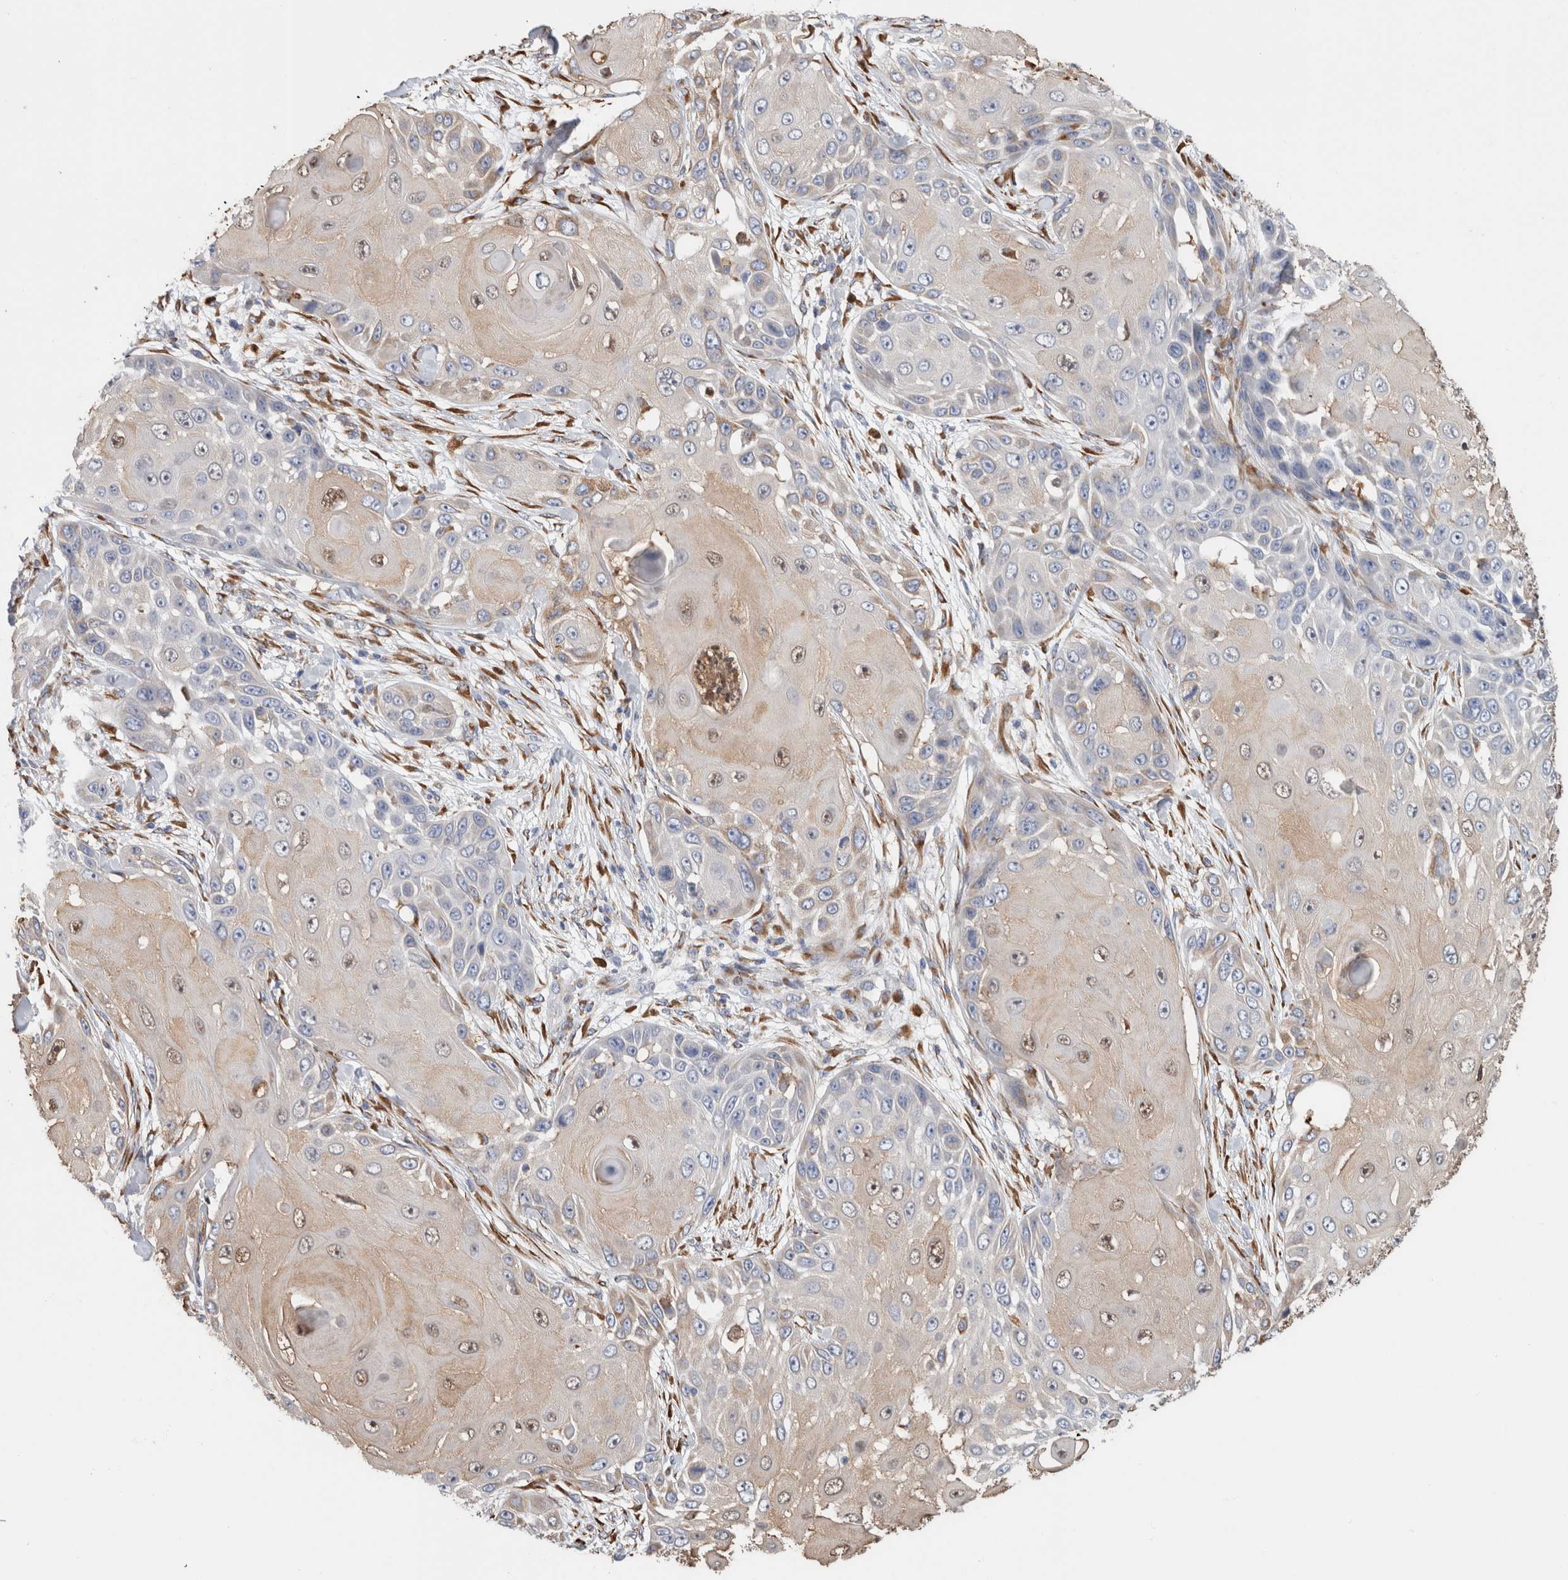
{"staining": {"intensity": "weak", "quantity": "25%-75%", "location": "cytoplasmic/membranous,nuclear"}, "tissue": "skin cancer", "cell_type": "Tumor cells", "image_type": "cancer", "snomed": [{"axis": "morphology", "description": "Squamous cell carcinoma, NOS"}, {"axis": "topography", "description": "Skin"}], "caption": "This histopathology image demonstrates IHC staining of human squamous cell carcinoma (skin), with low weak cytoplasmic/membranous and nuclear staining in about 25%-75% of tumor cells.", "gene": "P4HA1", "patient": {"sex": "female", "age": 44}}